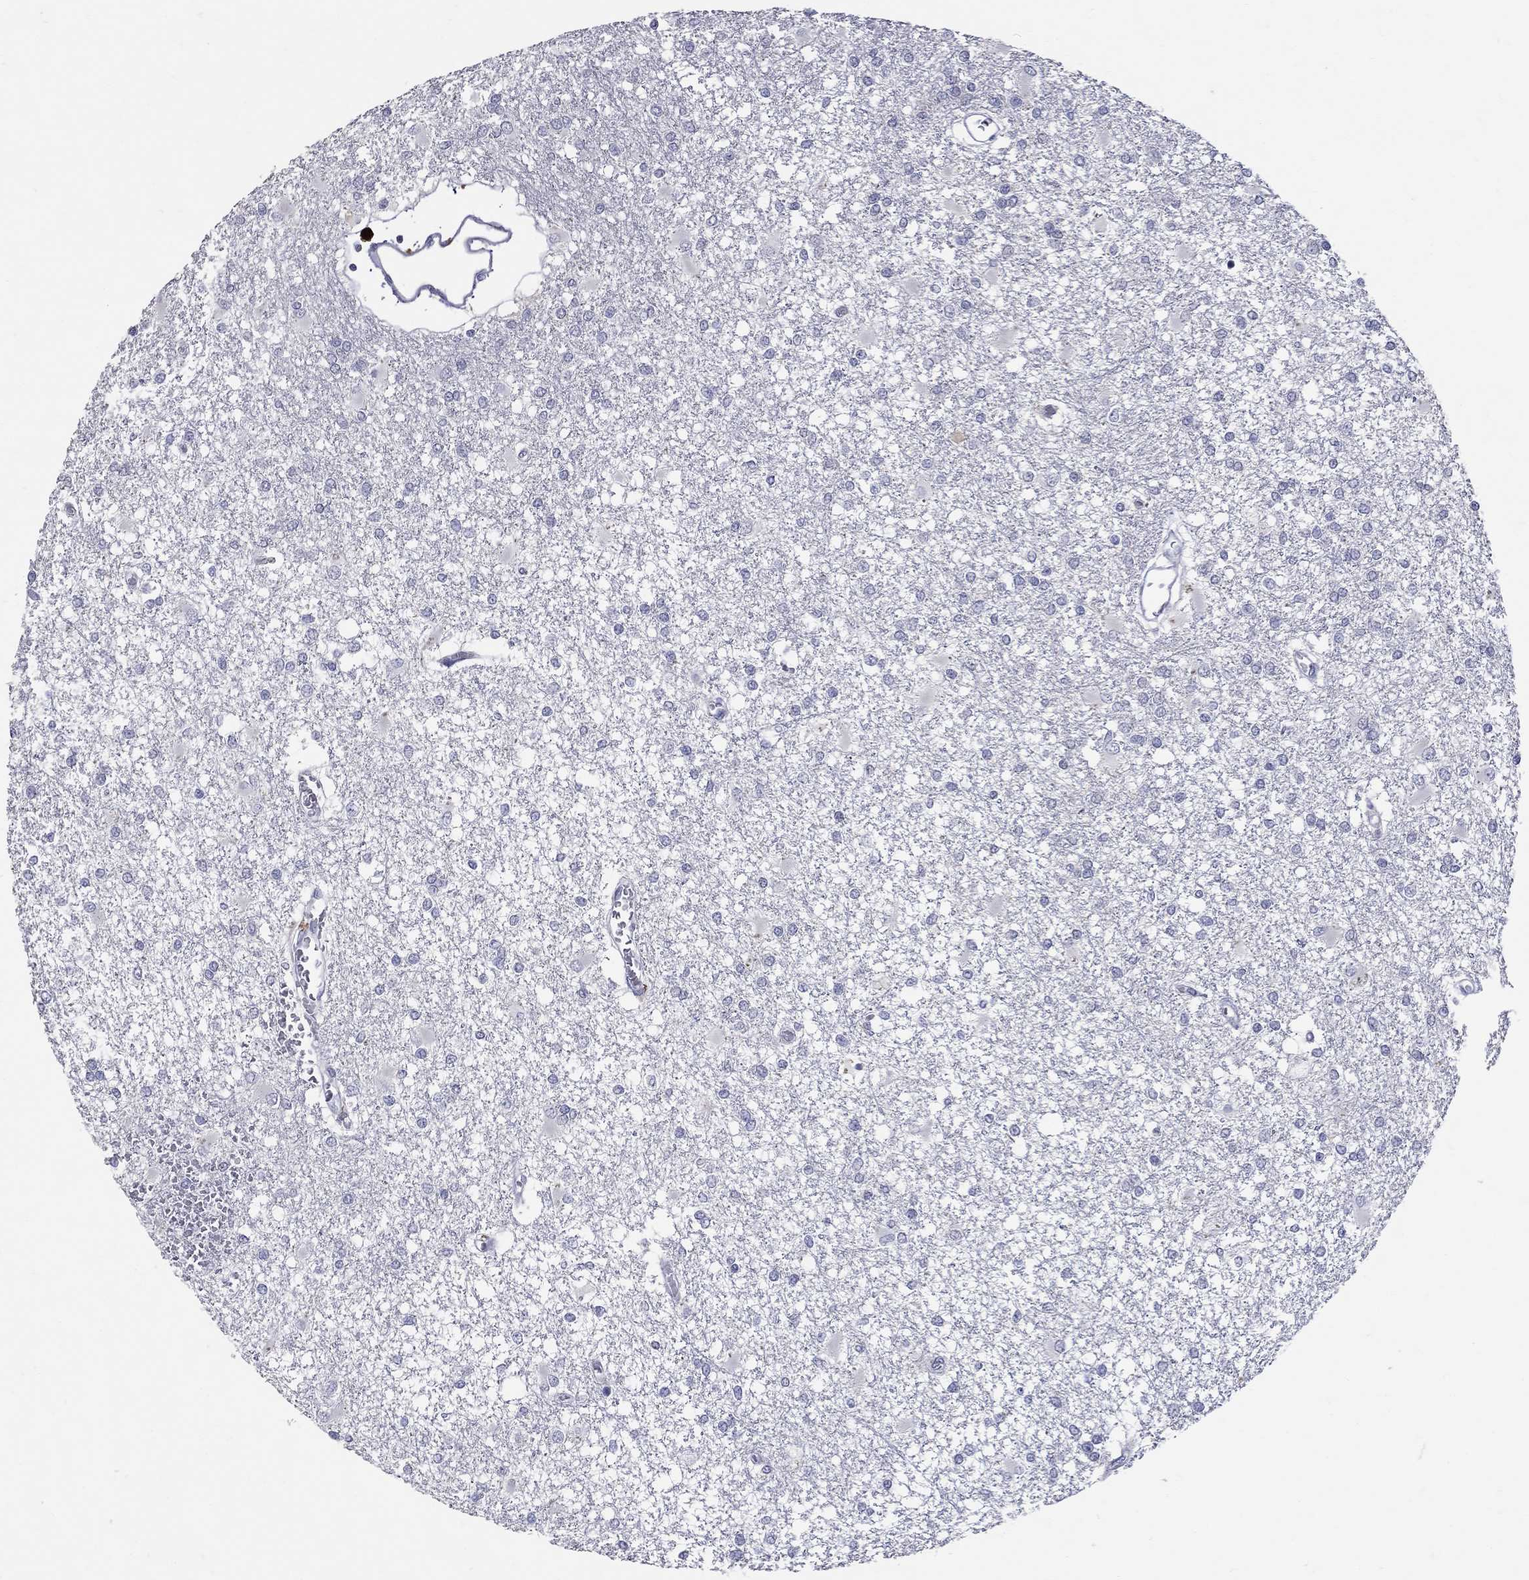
{"staining": {"intensity": "negative", "quantity": "none", "location": "none"}, "tissue": "glioma", "cell_type": "Tumor cells", "image_type": "cancer", "snomed": [{"axis": "morphology", "description": "Glioma, malignant, High grade"}, {"axis": "topography", "description": "Cerebral cortex"}], "caption": "DAB (3,3'-diaminobenzidine) immunohistochemical staining of malignant high-grade glioma exhibits no significant expression in tumor cells.", "gene": "HMX2", "patient": {"sex": "male", "age": 79}}